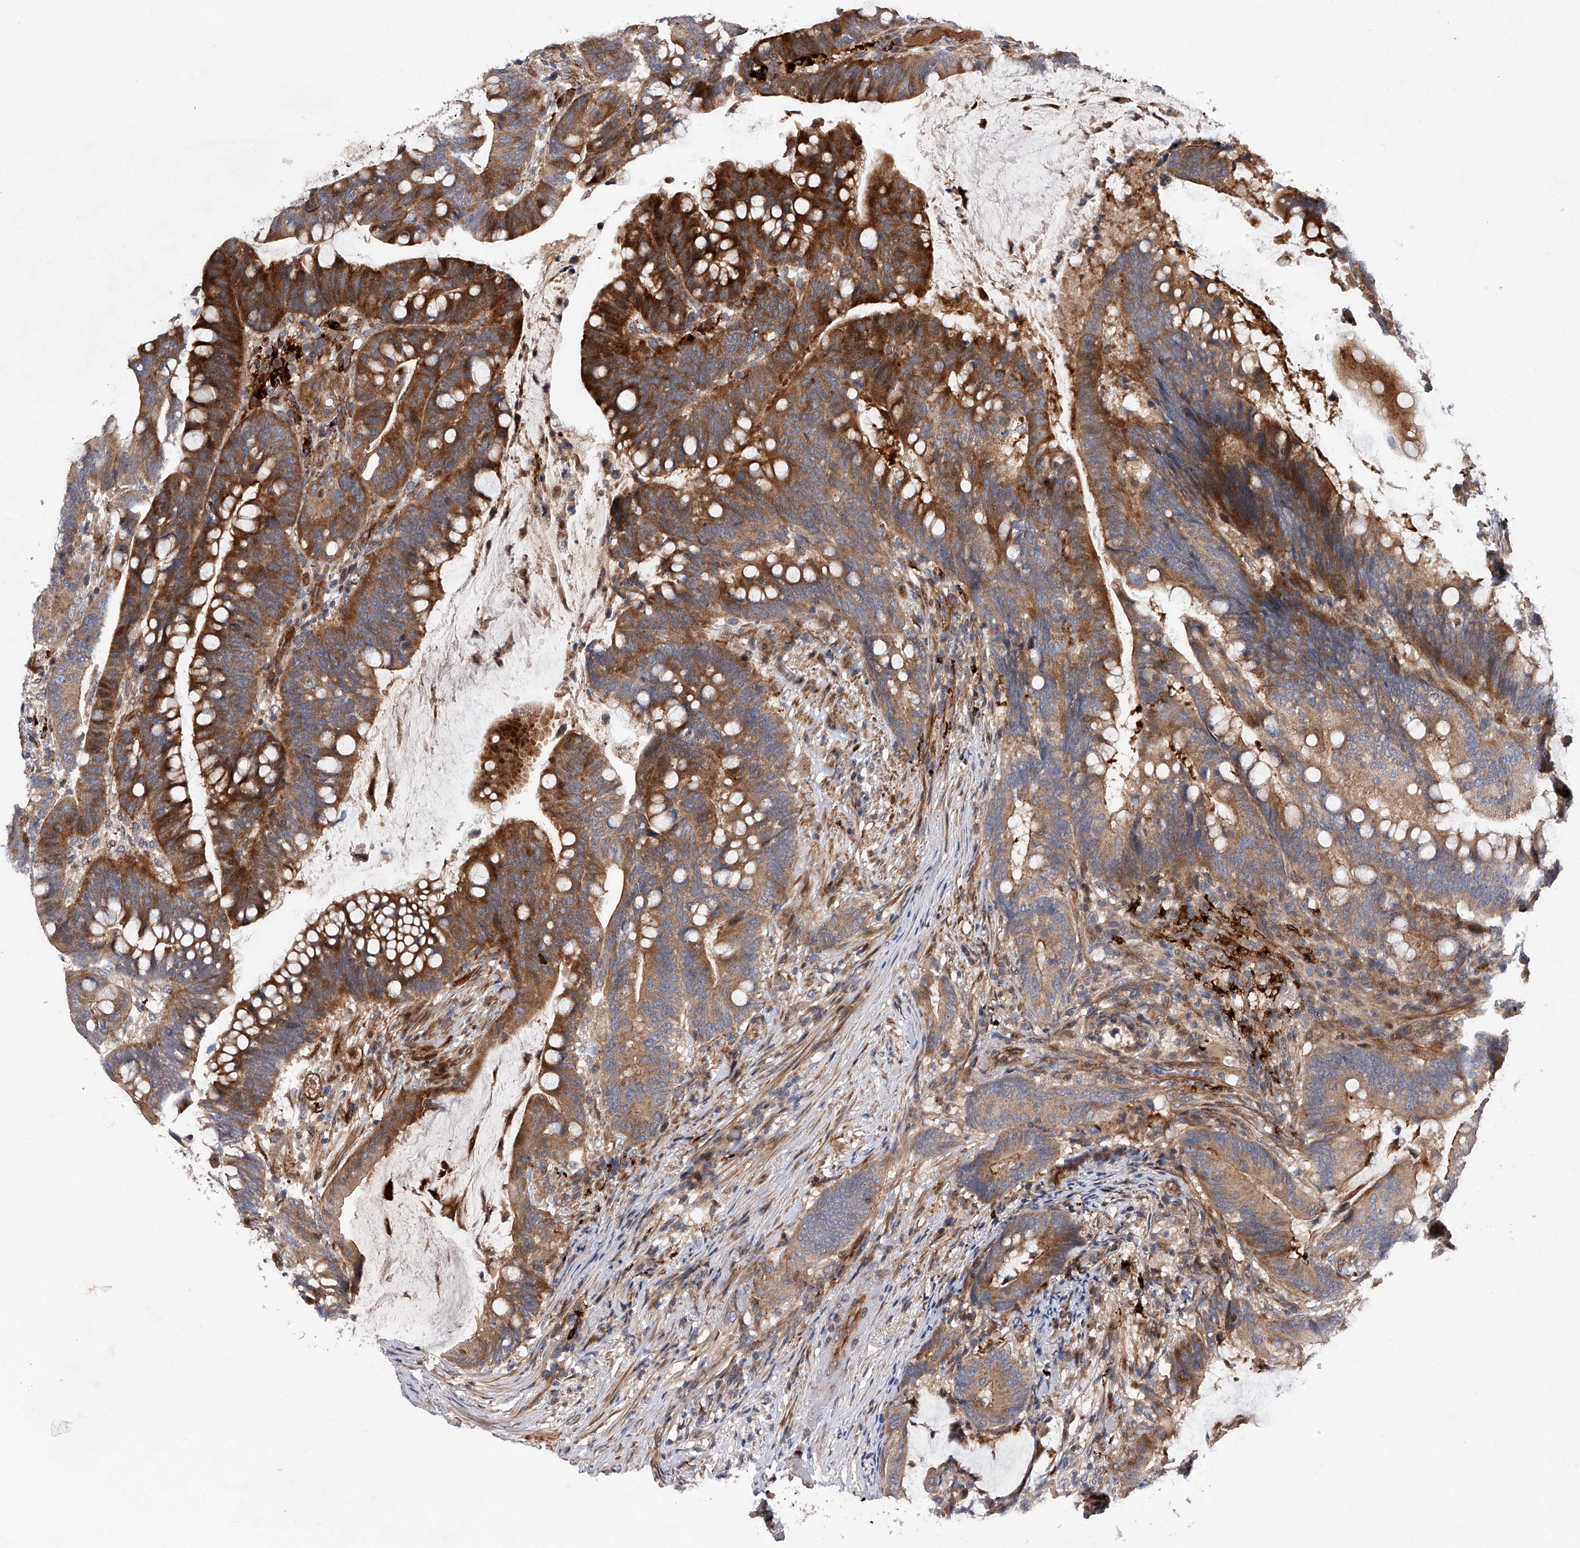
{"staining": {"intensity": "moderate", "quantity": ">75%", "location": "cytoplasmic/membranous"}, "tissue": "colorectal cancer", "cell_type": "Tumor cells", "image_type": "cancer", "snomed": [{"axis": "morphology", "description": "Adenocarcinoma, NOS"}, {"axis": "topography", "description": "Colon"}], "caption": "Immunohistochemistry image of neoplastic tissue: human adenocarcinoma (colorectal) stained using immunohistochemistry shows medium levels of moderate protein expression localized specifically in the cytoplasmic/membranous of tumor cells, appearing as a cytoplasmic/membranous brown color.", "gene": "PDSS2", "patient": {"sex": "female", "age": 66}}